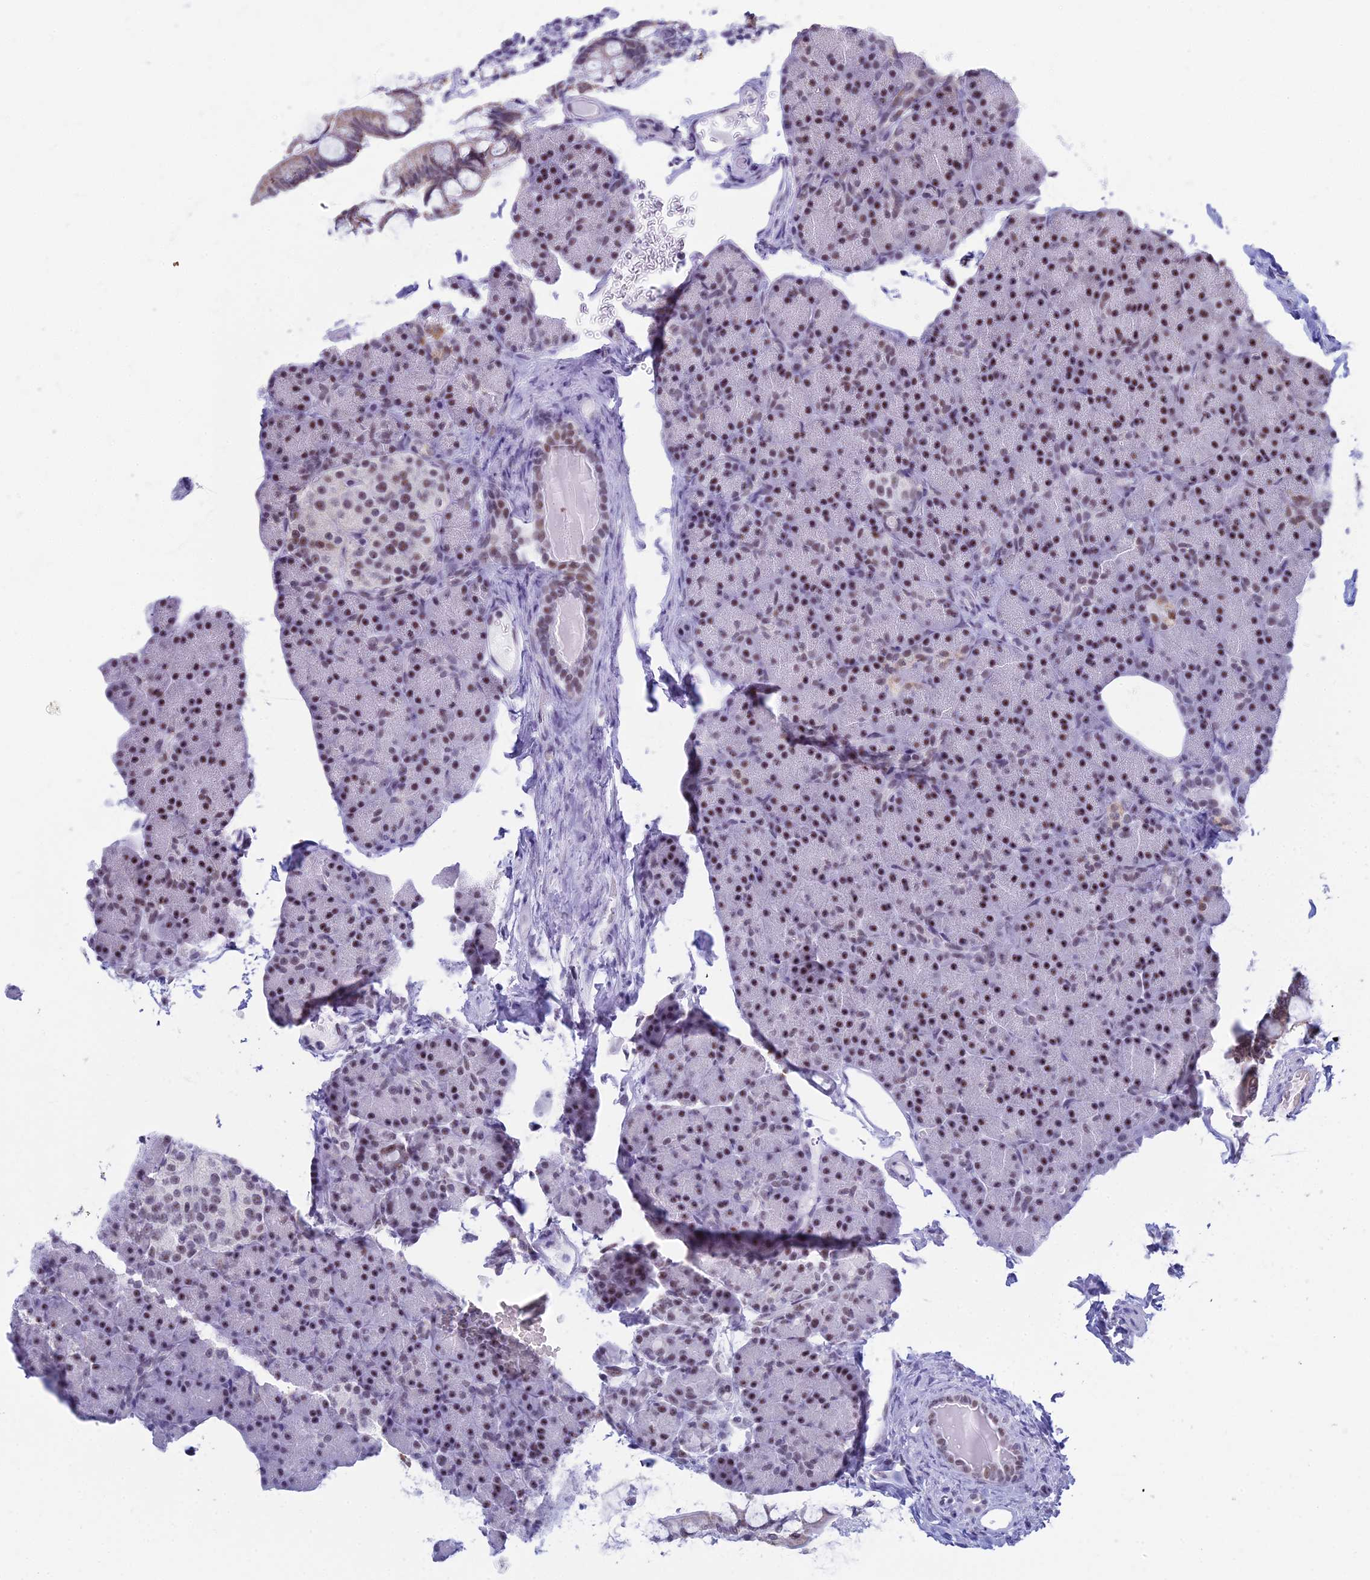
{"staining": {"intensity": "moderate", "quantity": ">75%", "location": "nuclear"}, "tissue": "pancreas", "cell_type": "Exocrine glandular cells", "image_type": "normal", "snomed": [{"axis": "morphology", "description": "Normal tissue, NOS"}, {"axis": "topography", "description": "Pancreas"}], "caption": "Immunohistochemical staining of normal pancreas displays >75% levels of moderate nuclear protein staining in about >75% of exocrine glandular cells.", "gene": "KLF14", "patient": {"sex": "female", "age": 43}}